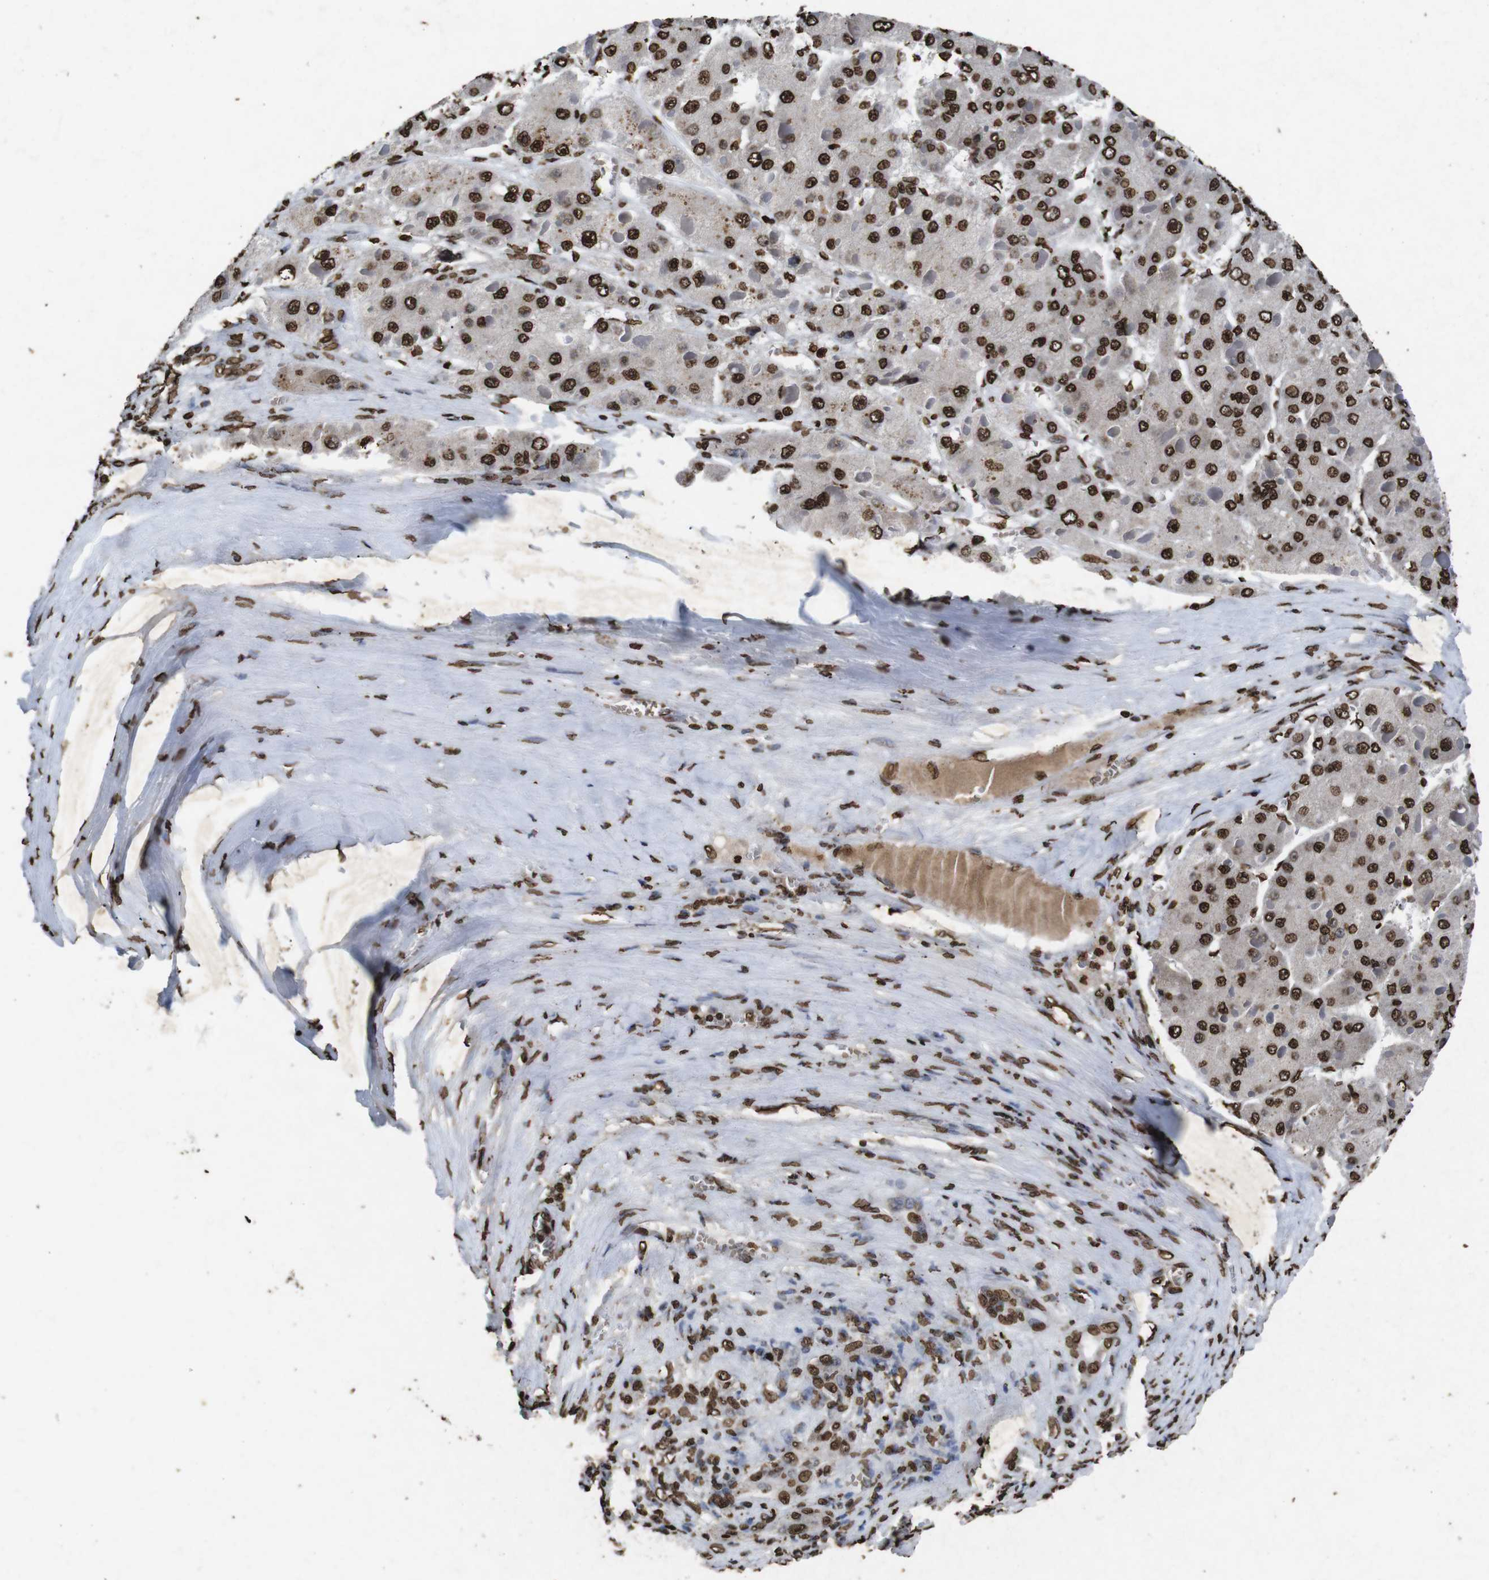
{"staining": {"intensity": "strong", "quantity": ">75%", "location": "nuclear"}, "tissue": "liver cancer", "cell_type": "Tumor cells", "image_type": "cancer", "snomed": [{"axis": "morphology", "description": "Carcinoma, Hepatocellular, NOS"}, {"axis": "topography", "description": "Liver"}], "caption": "Immunohistochemical staining of human liver cancer shows high levels of strong nuclear expression in approximately >75% of tumor cells.", "gene": "MDM2", "patient": {"sex": "female", "age": 73}}